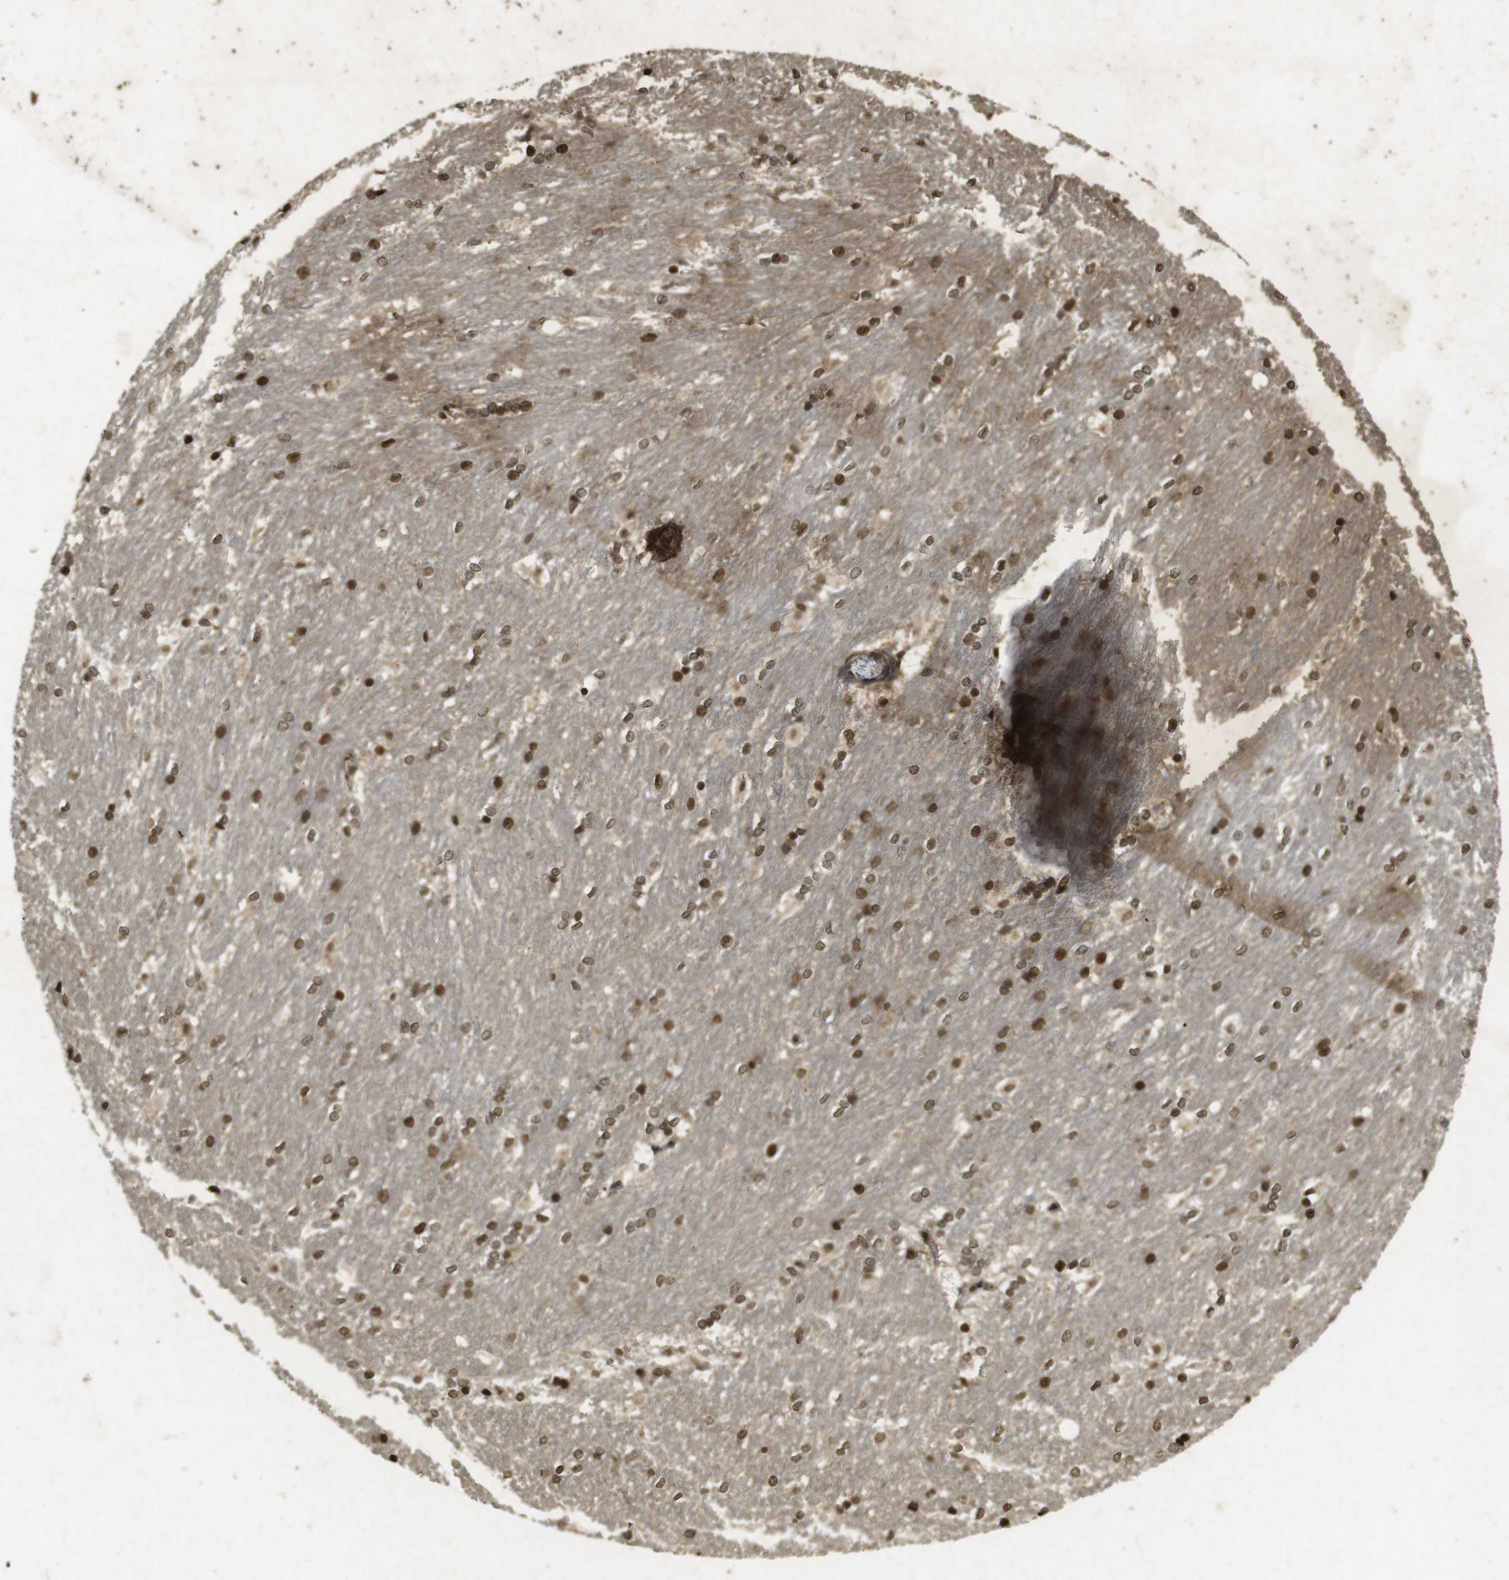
{"staining": {"intensity": "strong", "quantity": ">75%", "location": "nuclear"}, "tissue": "caudate", "cell_type": "Glial cells", "image_type": "normal", "snomed": [{"axis": "morphology", "description": "Normal tissue, NOS"}, {"axis": "topography", "description": "Lateral ventricle wall"}], "caption": "The image exhibits immunohistochemical staining of unremarkable caudate. There is strong nuclear expression is present in about >75% of glial cells.", "gene": "ORC4", "patient": {"sex": "female", "age": 19}}